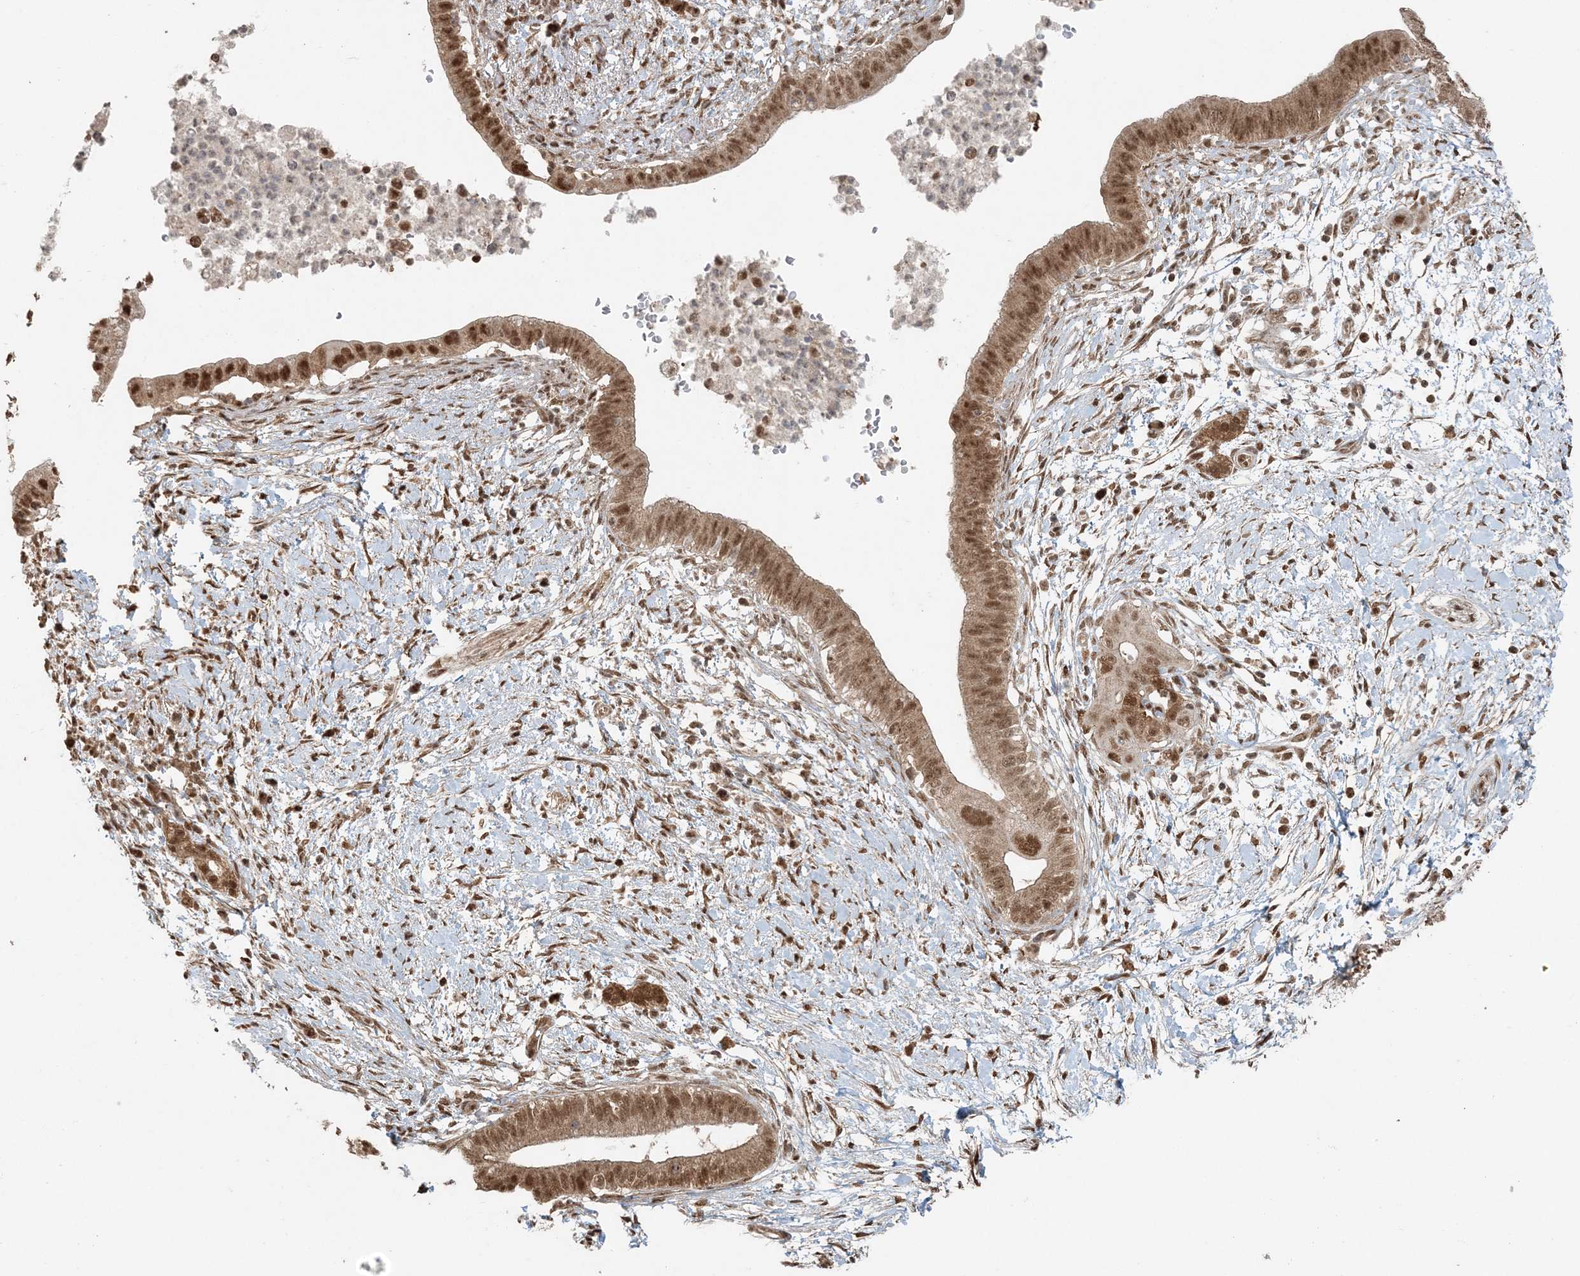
{"staining": {"intensity": "moderate", "quantity": ">75%", "location": "cytoplasmic/membranous,nuclear"}, "tissue": "pancreatic cancer", "cell_type": "Tumor cells", "image_type": "cancer", "snomed": [{"axis": "morphology", "description": "Adenocarcinoma, NOS"}, {"axis": "topography", "description": "Pancreas"}], "caption": "Pancreatic adenocarcinoma stained with immunohistochemistry shows moderate cytoplasmic/membranous and nuclear expression in approximately >75% of tumor cells. (DAB (3,3'-diaminobenzidine) = brown stain, brightfield microscopy at high magnification).", "gene": "ARHGAP35", "patient": {"sex": "male", "age": 68}}